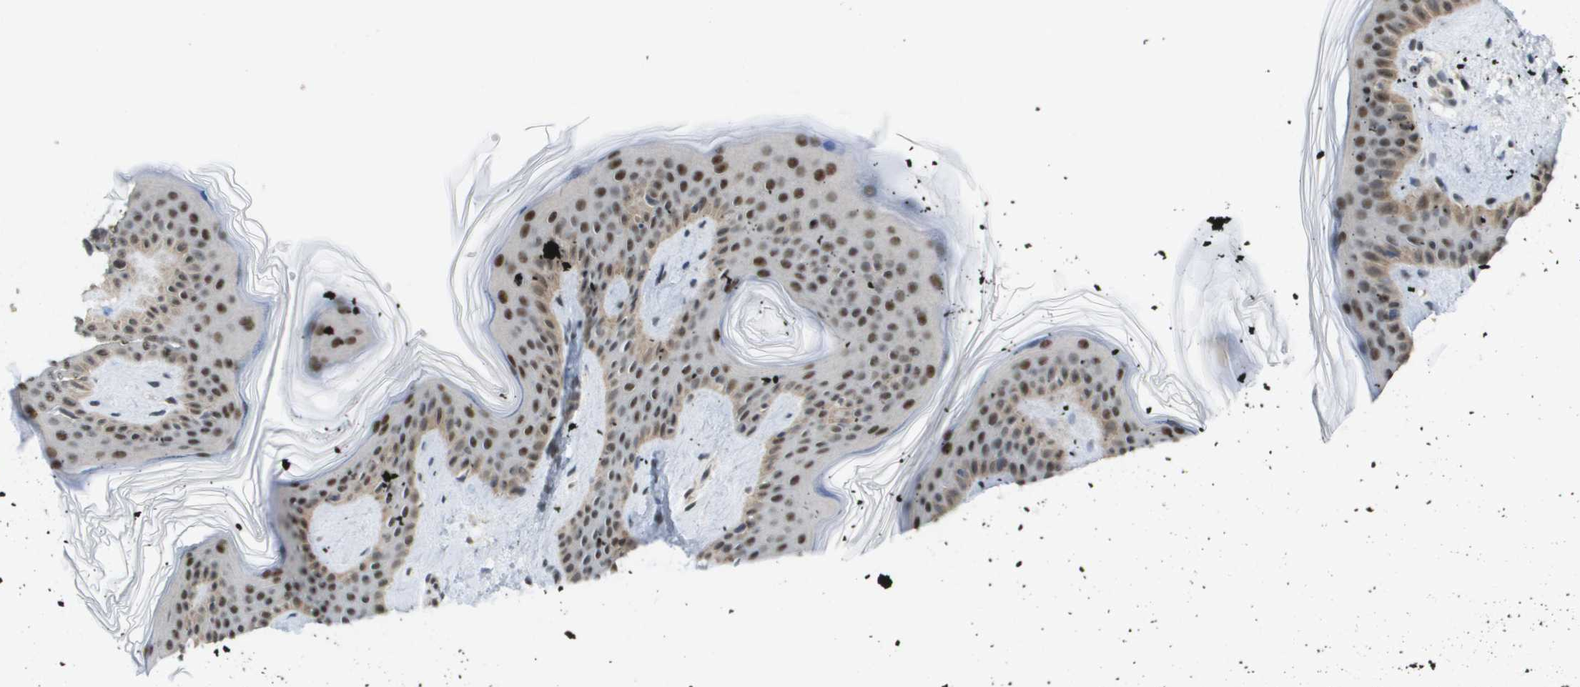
{"staining": {"intensity": "moderate", "quantity": "<25%", "location": "nuclear"}, "tissue": "skin", "cell_type": "Fibroblasts", "image_type": "normal", "snomed": [{"axis": "morphology", "description": "Normal tissue, NOS"}, {"axis": "topography", "description": "Skin"}], "caption": "DAB (3,3'-diaminobenzidine) immunohistochemical staining of normal skin displays moderate nuclear protein staining in about <25% of fibroblasts.", "gene": "ISY1", "patient": {"sex": "female", "age": 17}}